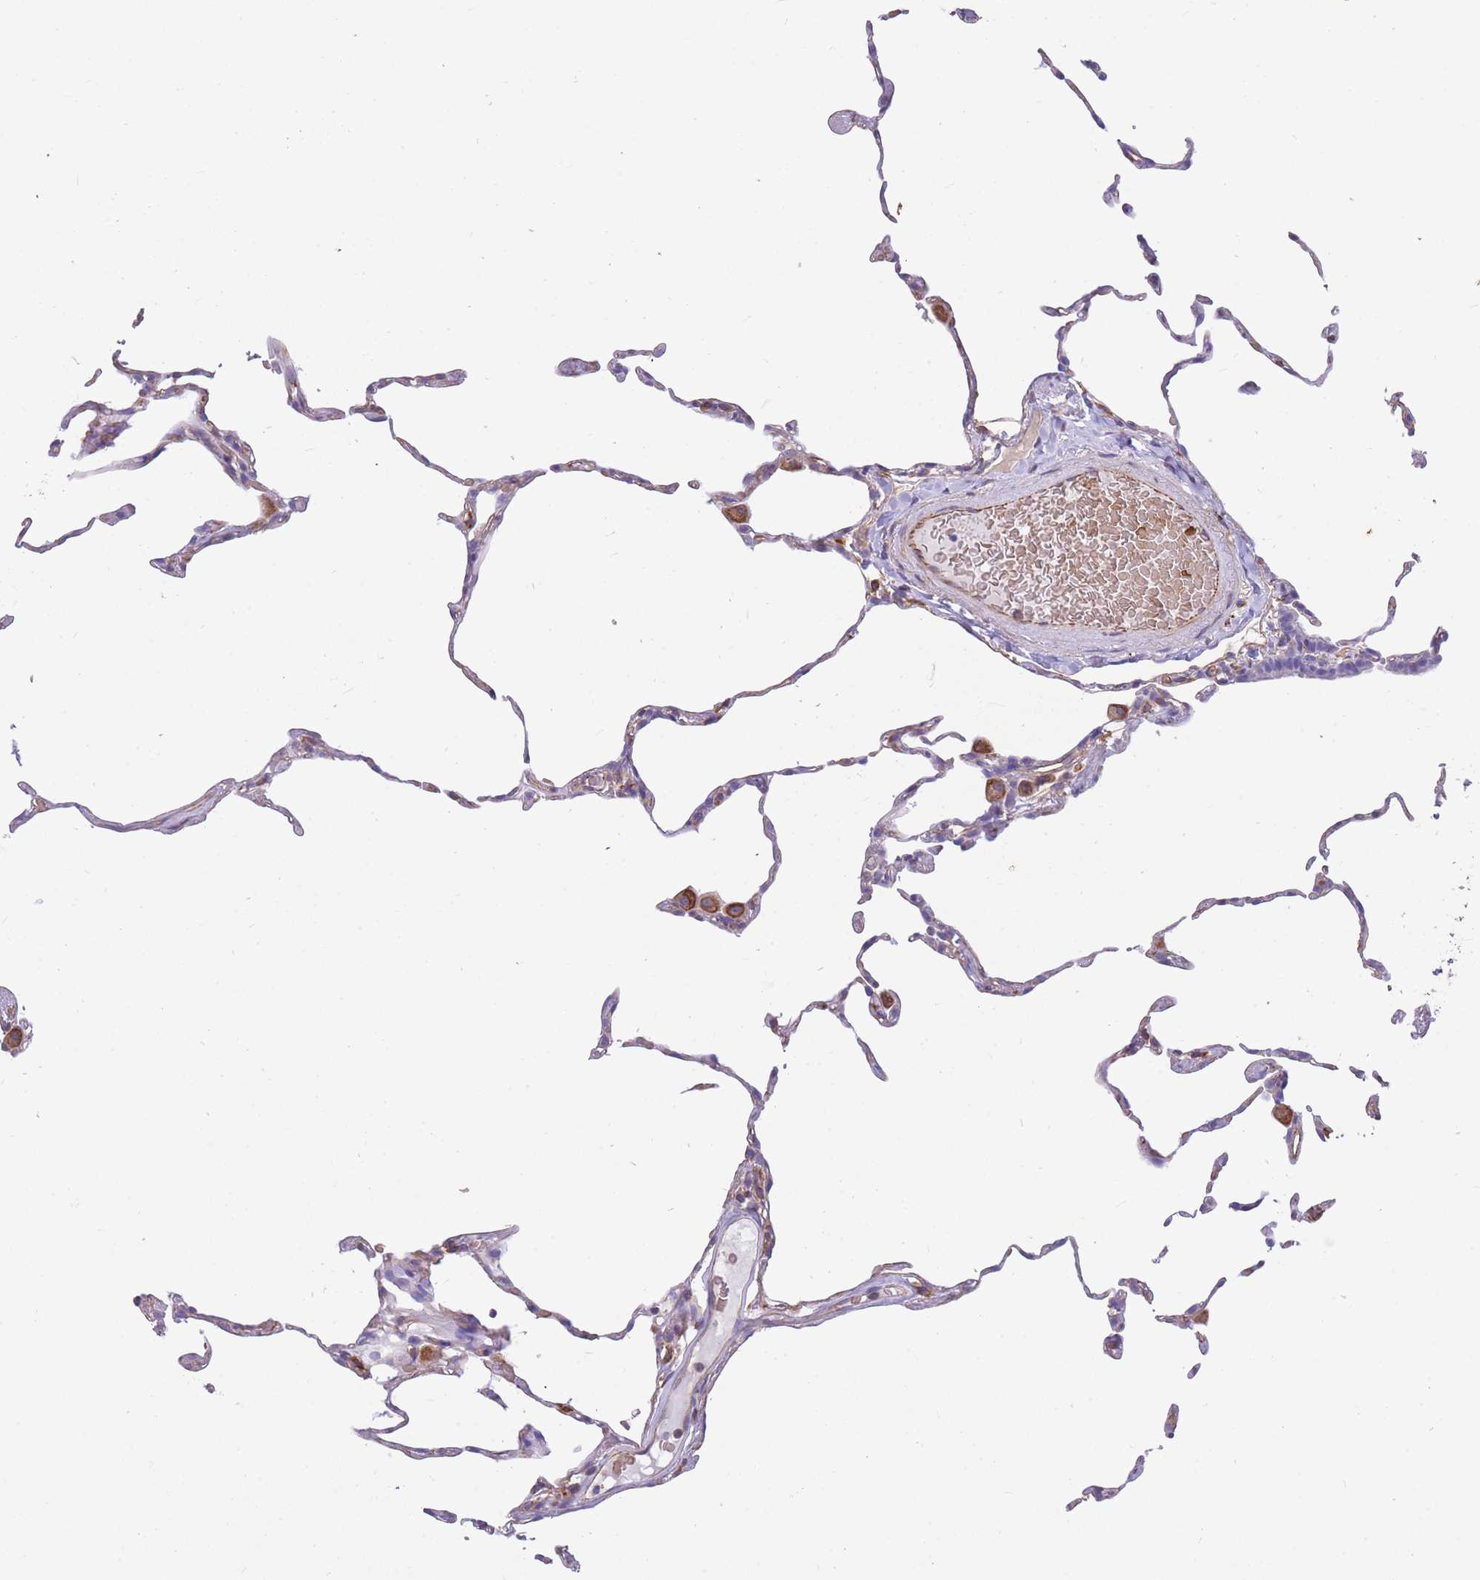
{"staining": {"intensity": "negative", "quantity": "none", "location": "none"}, "tissue": "lung", "cell_type": "Alveolar cells", "image_type": "normal", "snomed": [{"axis": "morphology", "description": "Normal tissue, NOS"}, {"axis": "topography", "description": "Lung"}], "caption": "High magnification brightfield microscopy of unremarkable lung stained with DAB (brown) and counterstained with hematoxylin (blue): alveolar cells show no significant staining.", "gene": "ANKRD53", "patient": {"sex": "female", "age": 57}}